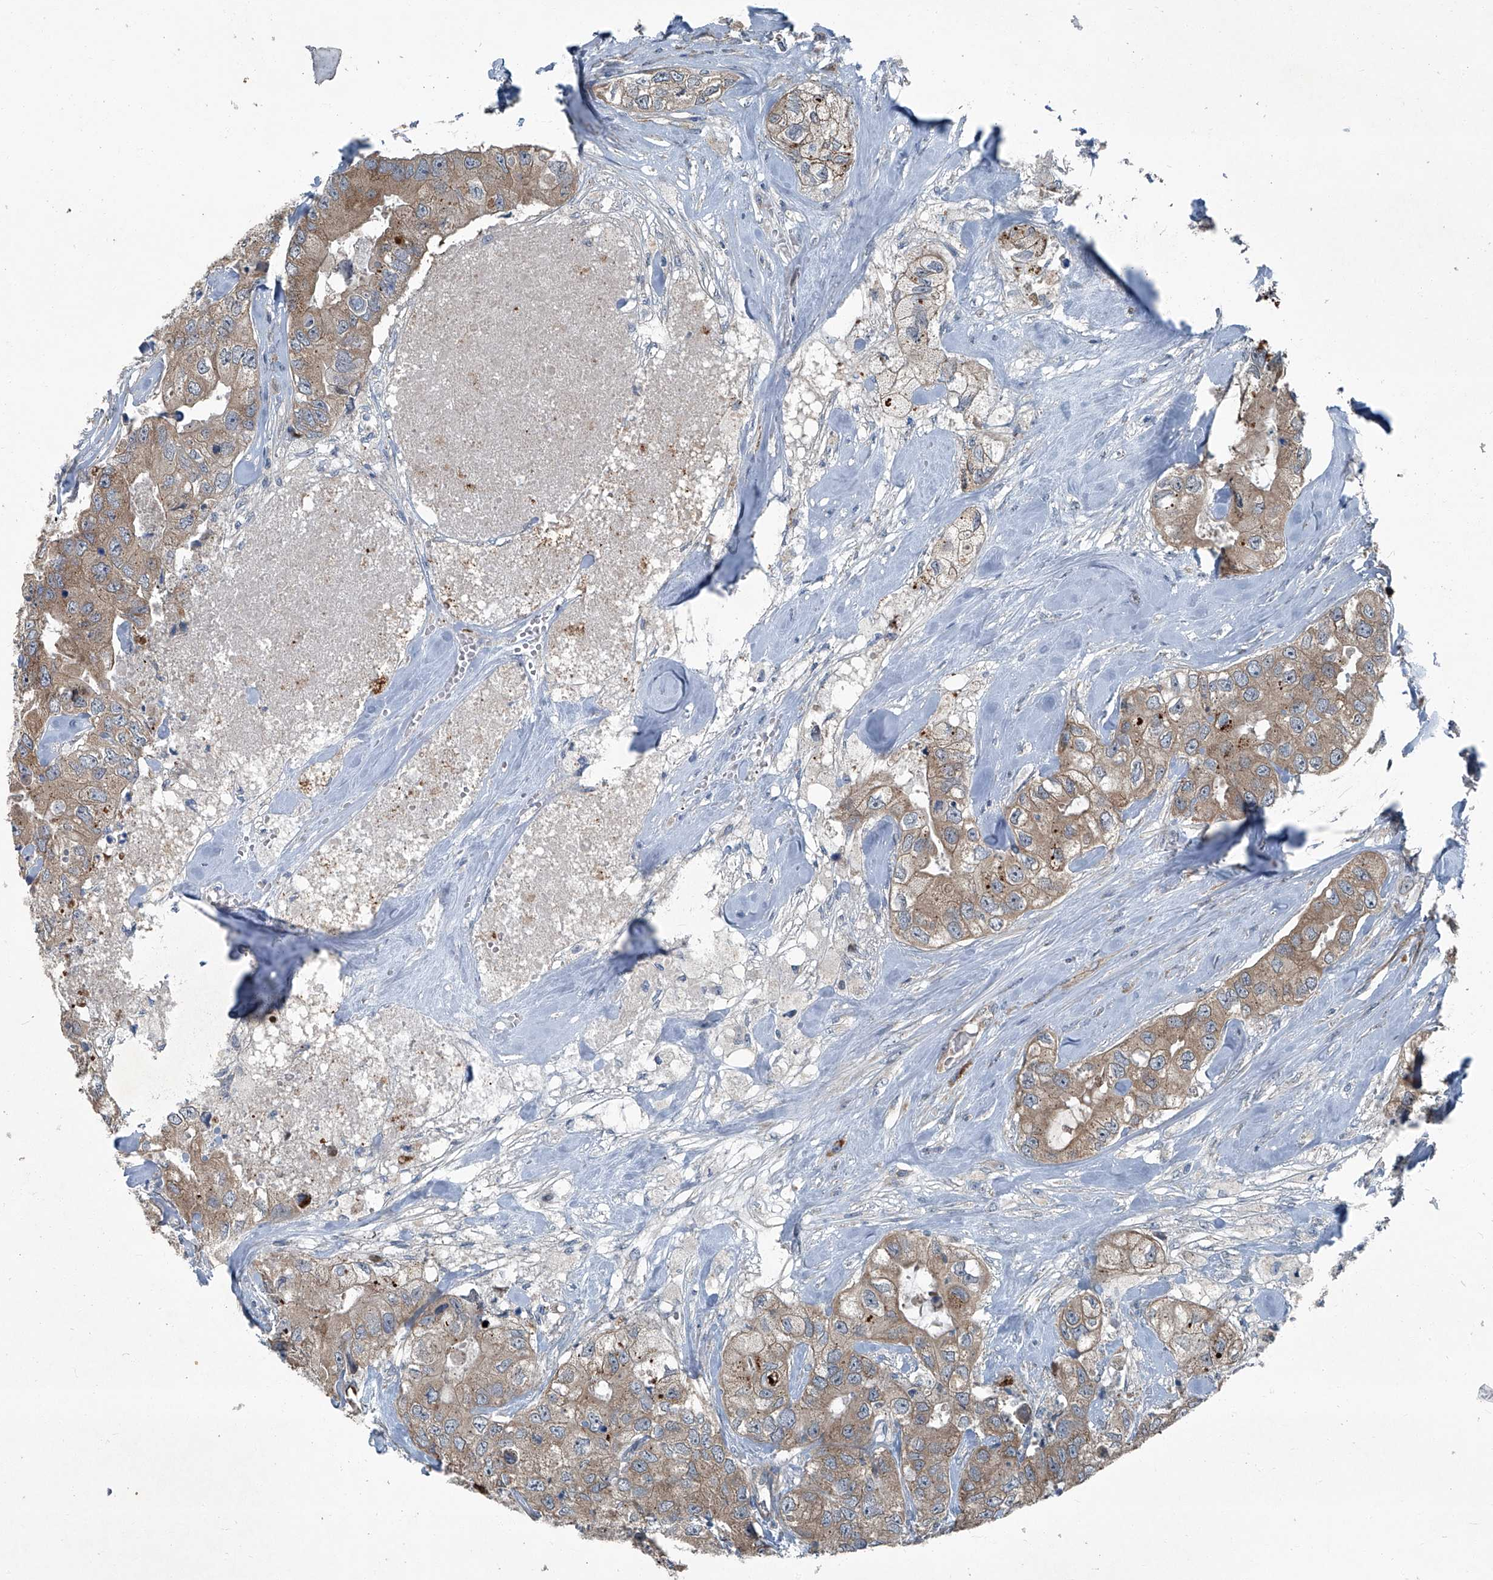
{"staining": {"intensity": "moderate", "quantity": ">75%", "location": "cytoplasmic/membranous"}, "tissue": "breast cancer", "cell_type": "Tumor cells", "image_type": "cancer", "snomed": [{"axis": "morphology", "description": "Duct carcinoma"}, {"axis": "topography", "description": "Breast"}], "caption": "High-magnification brightfield microscopy of breast cancer stained with DAB (3,3'-diaminobenzidine) (brown) and counterstained with hematoxylin (blue). tumor cells exhibit moderate cytoplasmic/membranous positivity is identified in about>75% of cells.", "gene": "SENP2", "patient": {"sex": "female", "age": 62}}